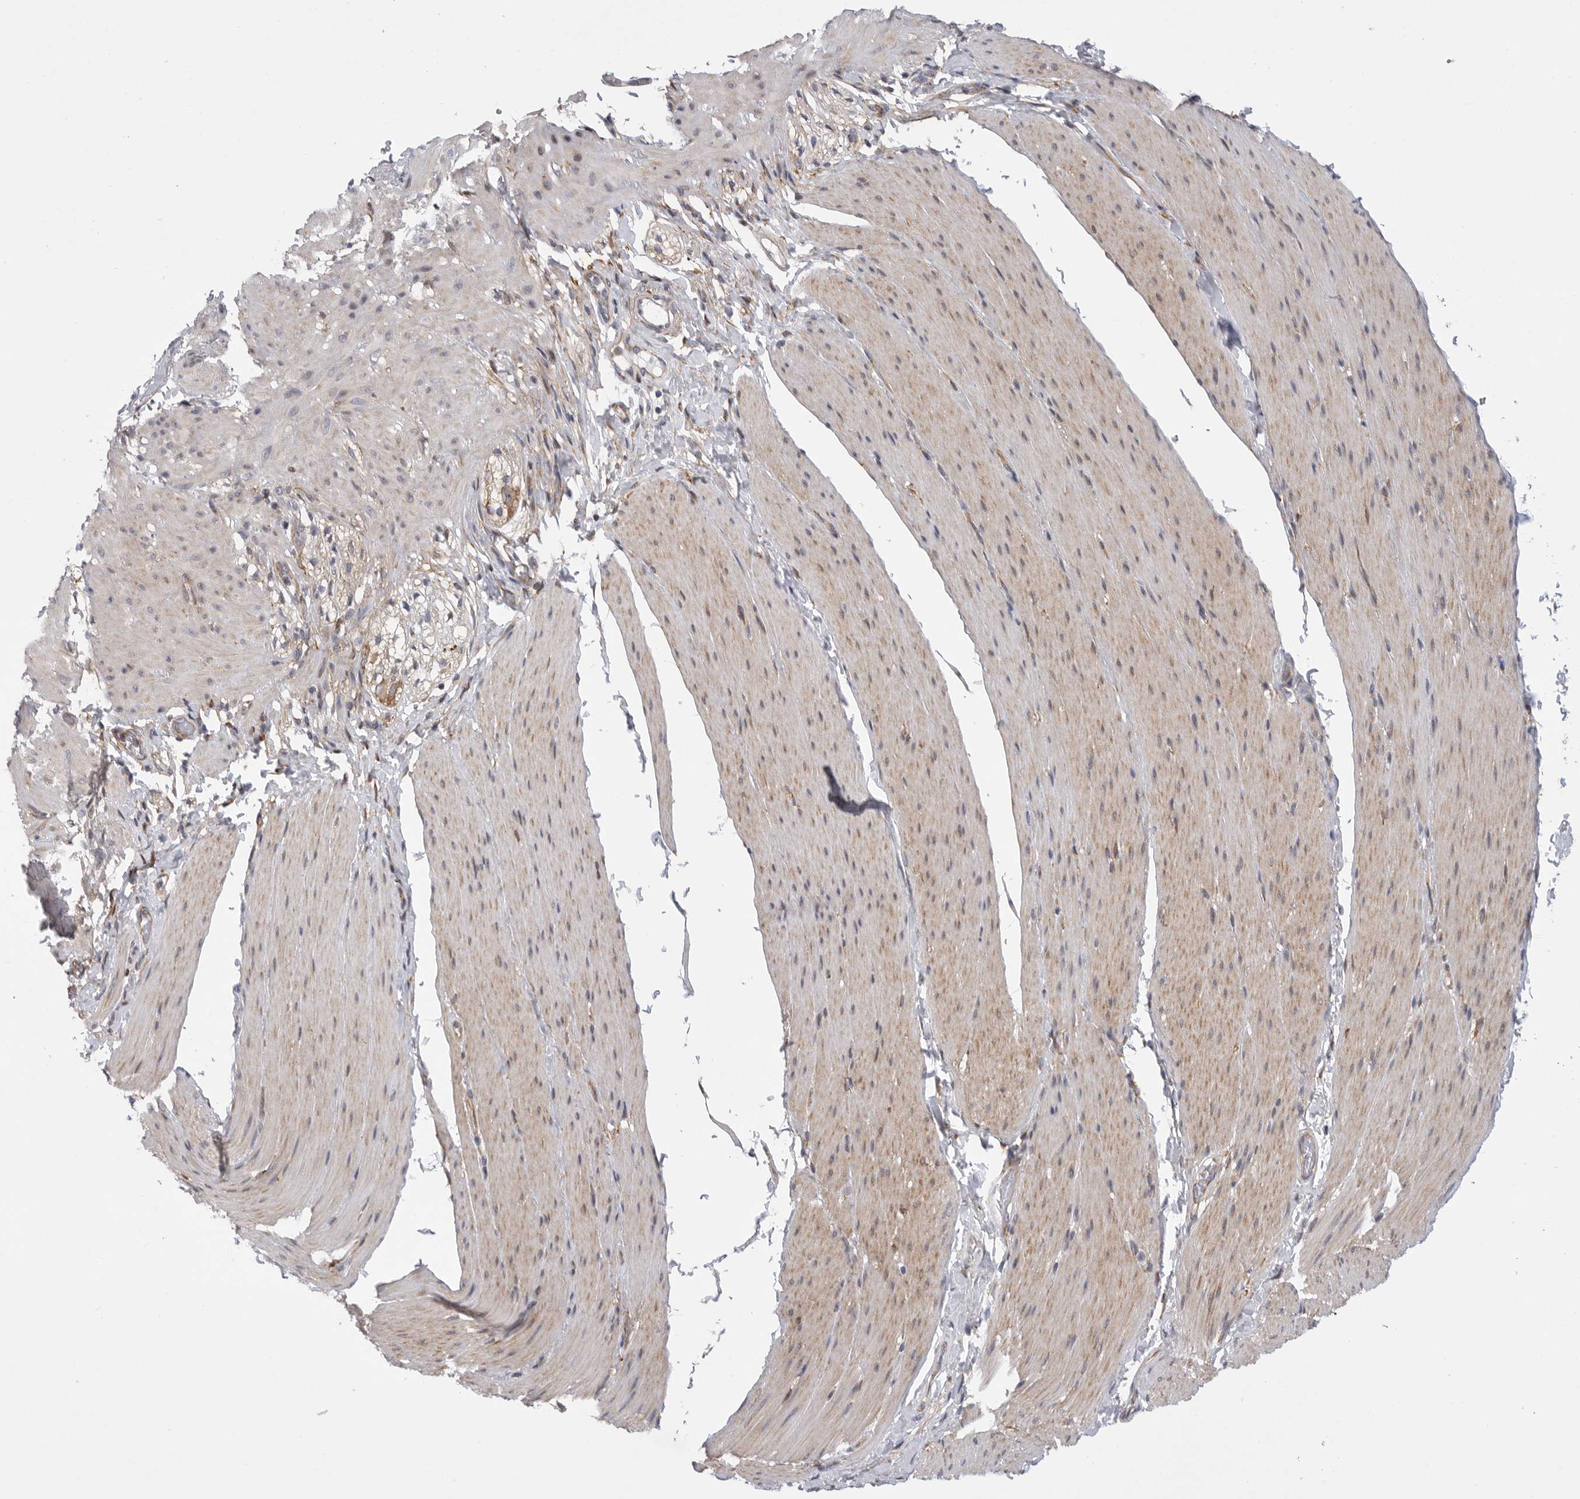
{"staining": {"intensity": "weak", "quantity": "25%-75%", "location": "cytoplasmic/membranous"}, "tissue": "smooth muscle", "cell_type": "Smooth muscle cells", "image_type": "normal", "snomed": [{"axis": "morphology", "description": "Normal tissue, NOS"}, {"axis": "topography", "description": "Smooth muscle"}, {"axis": "topography", "description": "Small intestine"}], "caption": "Human smooth muscle stained with a brown dye reveals weak cytoplasmic/membranous positive staining in approximately 25%-75% of smooth muscle cells.", "gene": "FBXO43", "patient": {"sex": "female", "age": 84}}